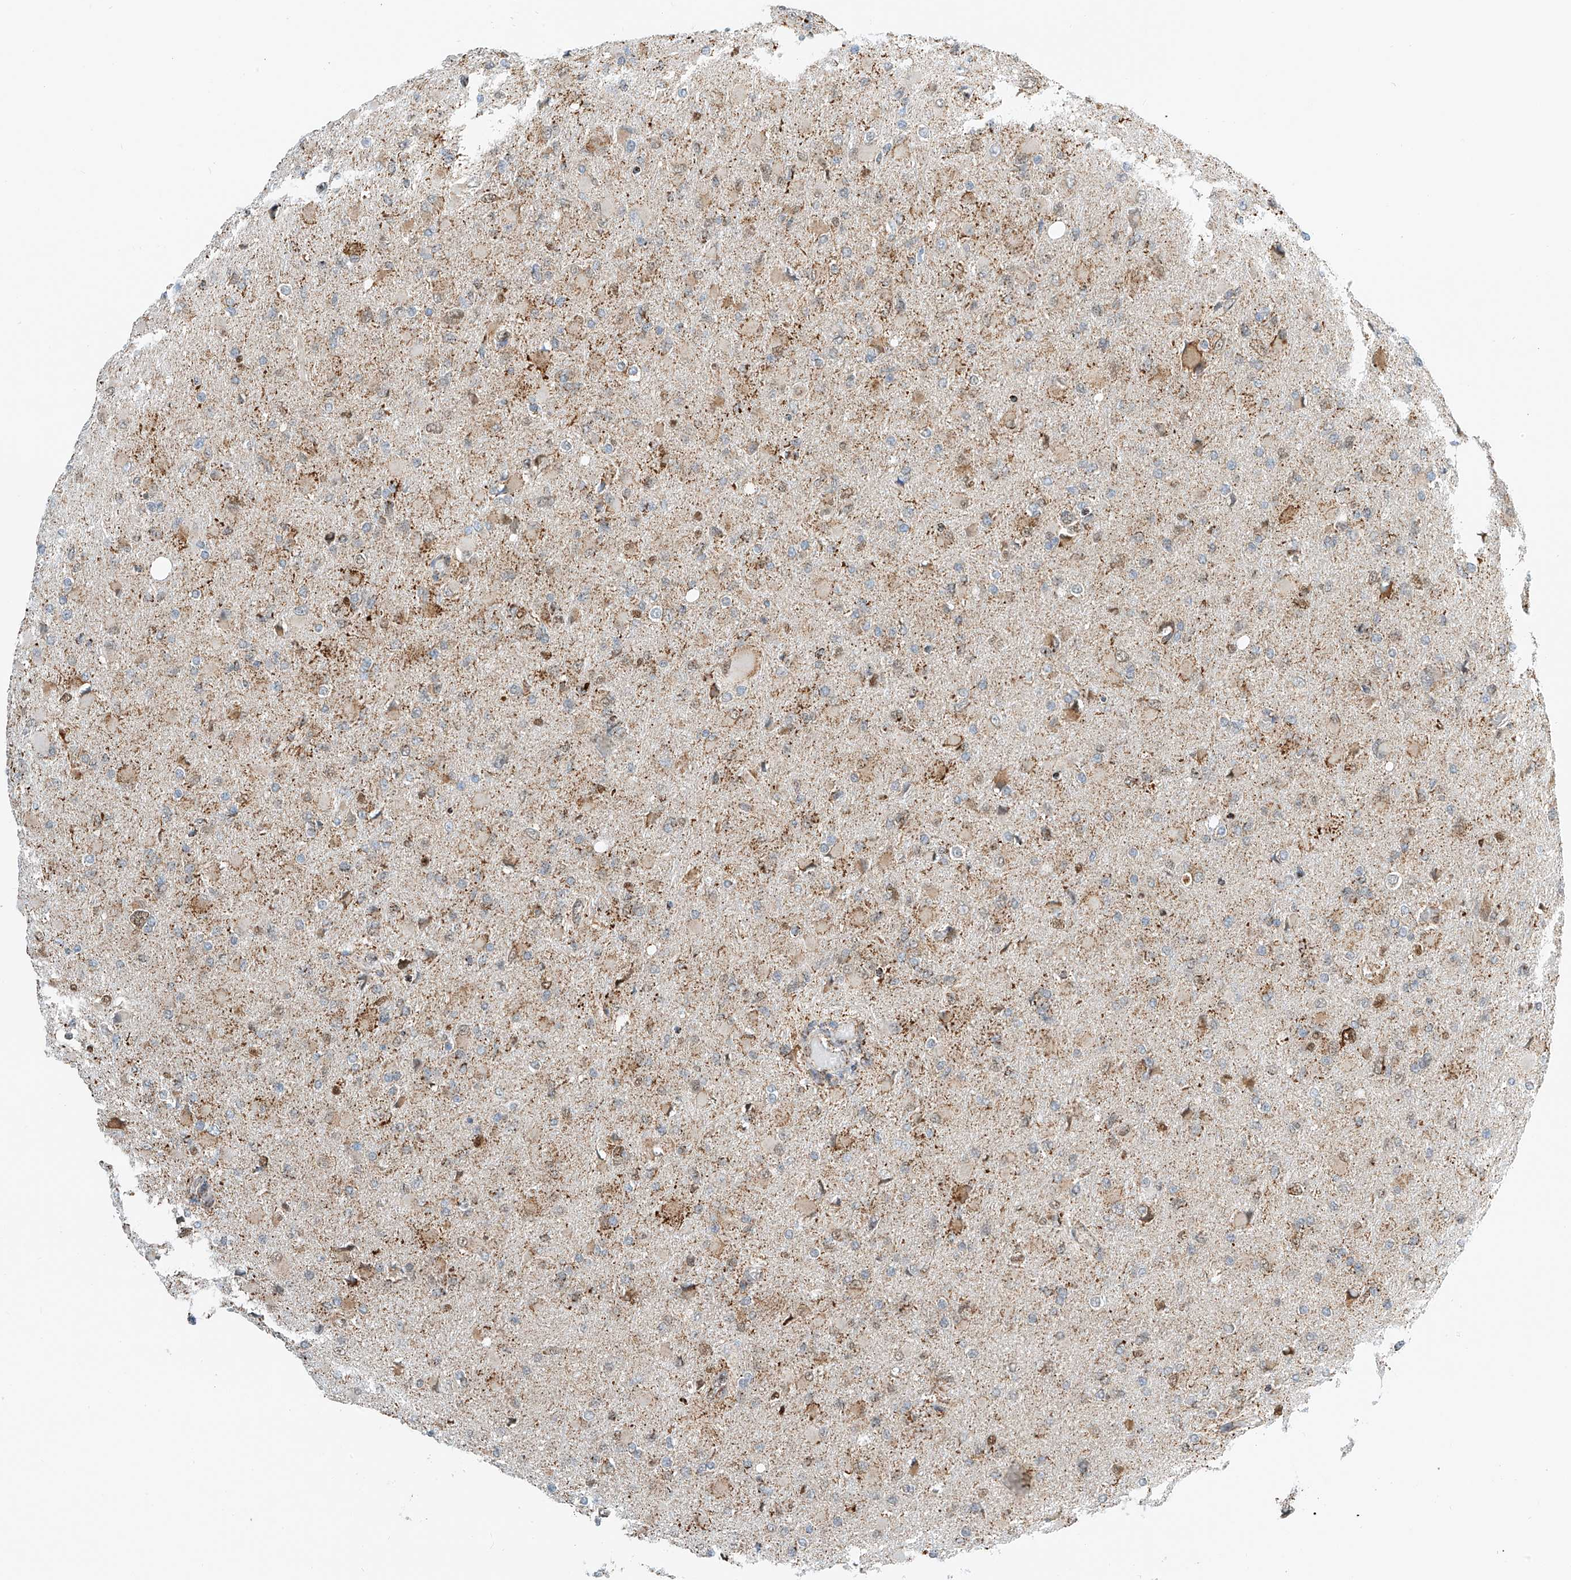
{"staining": {"intensity": "weak", "quantity": "25%-75%", "location": "cytoplasmic/membranous"}, "tissue": "glioma", "cell_type": "Tumor cells", "image_type": "cancer", "snomed": [{"axis": "morphology", "description": "Glioma, malignant, High grade"}, {"axis": "topography", "description": "Cerebral cortex"}], "caption": "This is an image of immunohistochemistry (IHC) staining of malignant glioma (high-grade), which shows weak expression in the cytoplasmic/membranous of tumor cells.", "gene": "PPA2", "patient": {"sex": "female", "age": 36}}